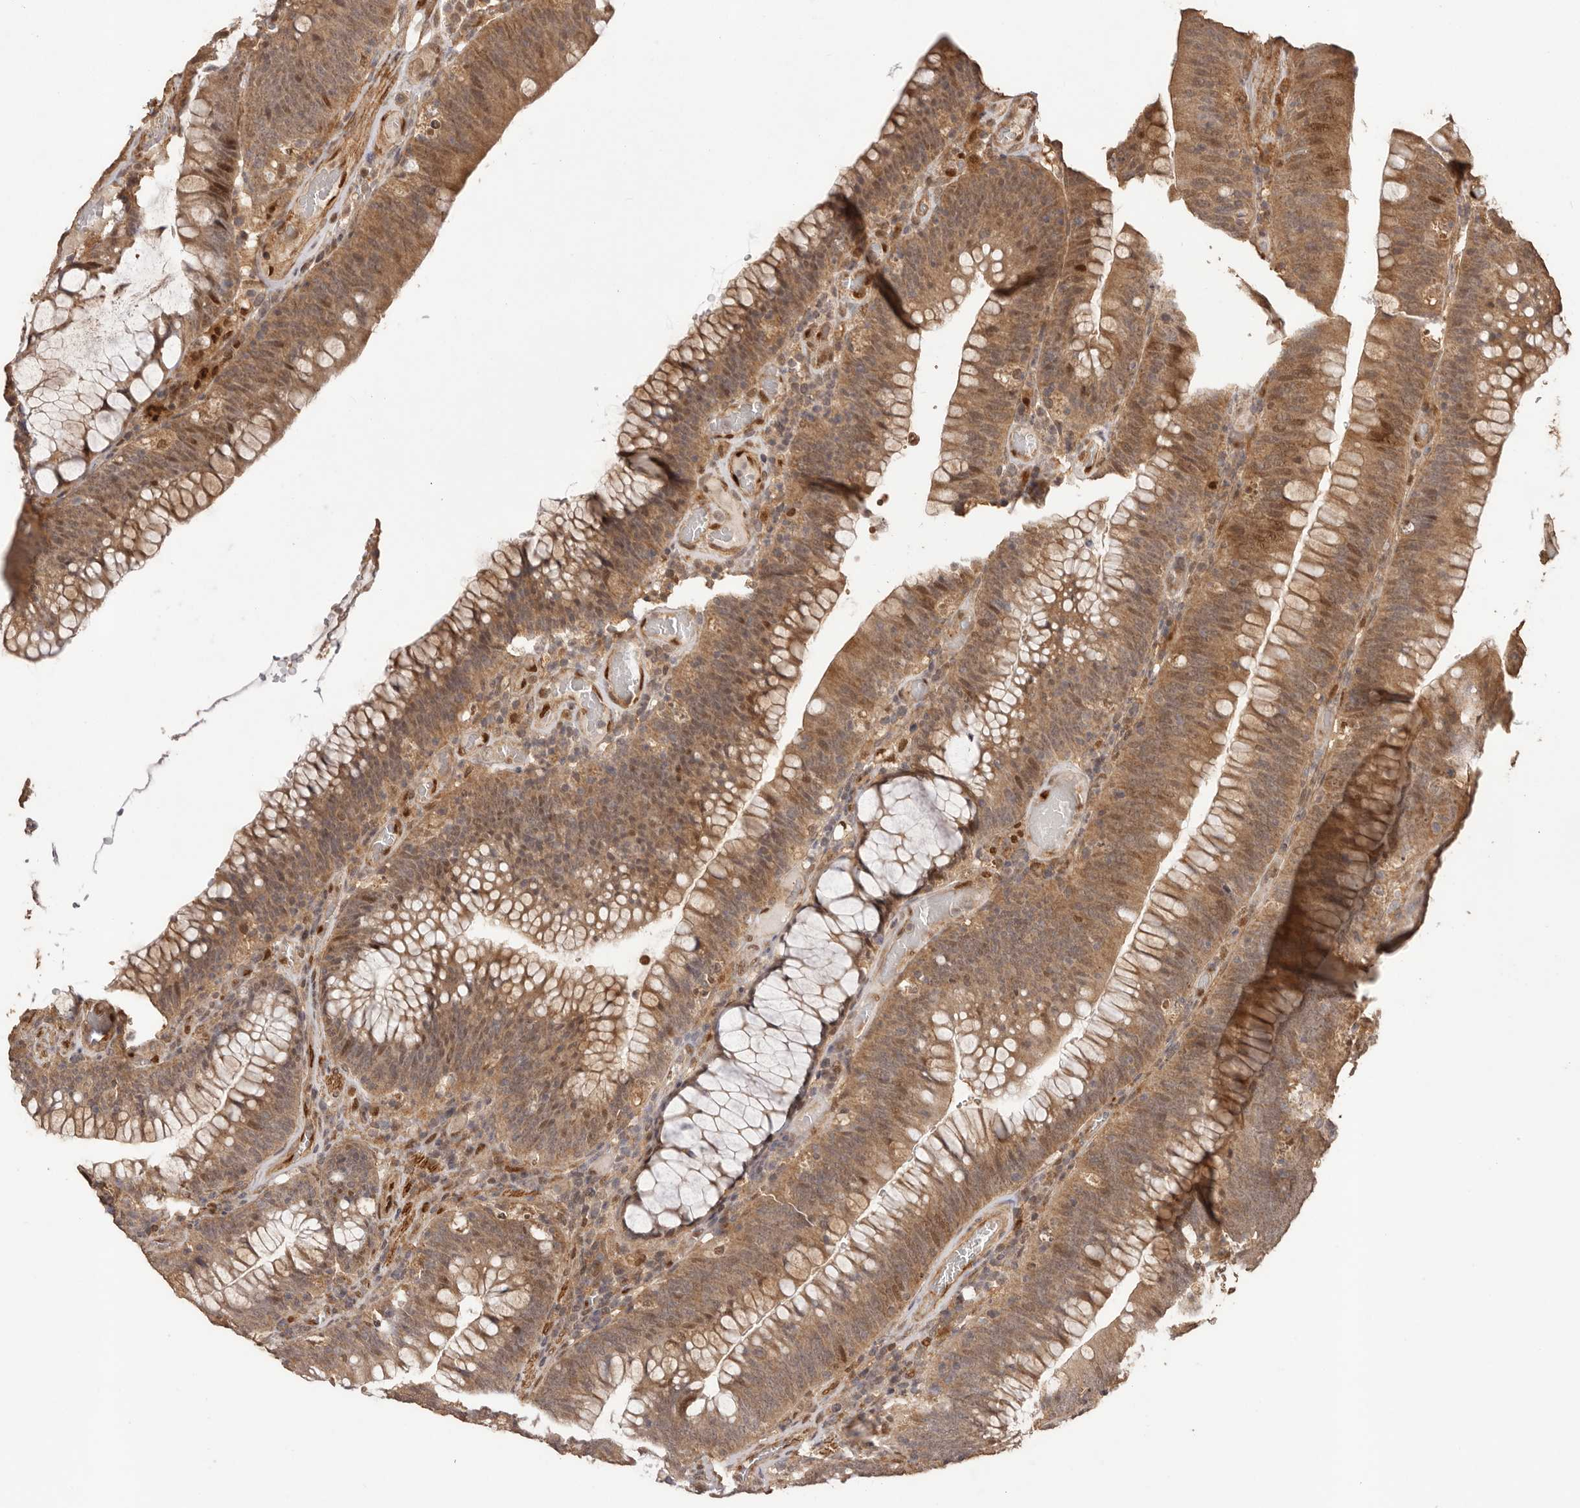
{"staining": {"intensity": "moderate", "quantity": ">75%", "location": "cytoplasmic/membranous,nuclear"}, "tissue": "colorectal cancer", "cell_type": "Tumor cells", "image_type": "cancer", "snomed": [{"axis": "morphology", "description": "Normal tissue, NOS"}, {"axis": "topography", "description": "Colon"}], "caption": "A medium amount of moderate cytoplasmic/membranous and nuclear positivity is appreciated in about >75% of tumor cells in colorectal cancer tissue.", "gene": "UBR2", "patient": {"sex": "female", "age": 82}}